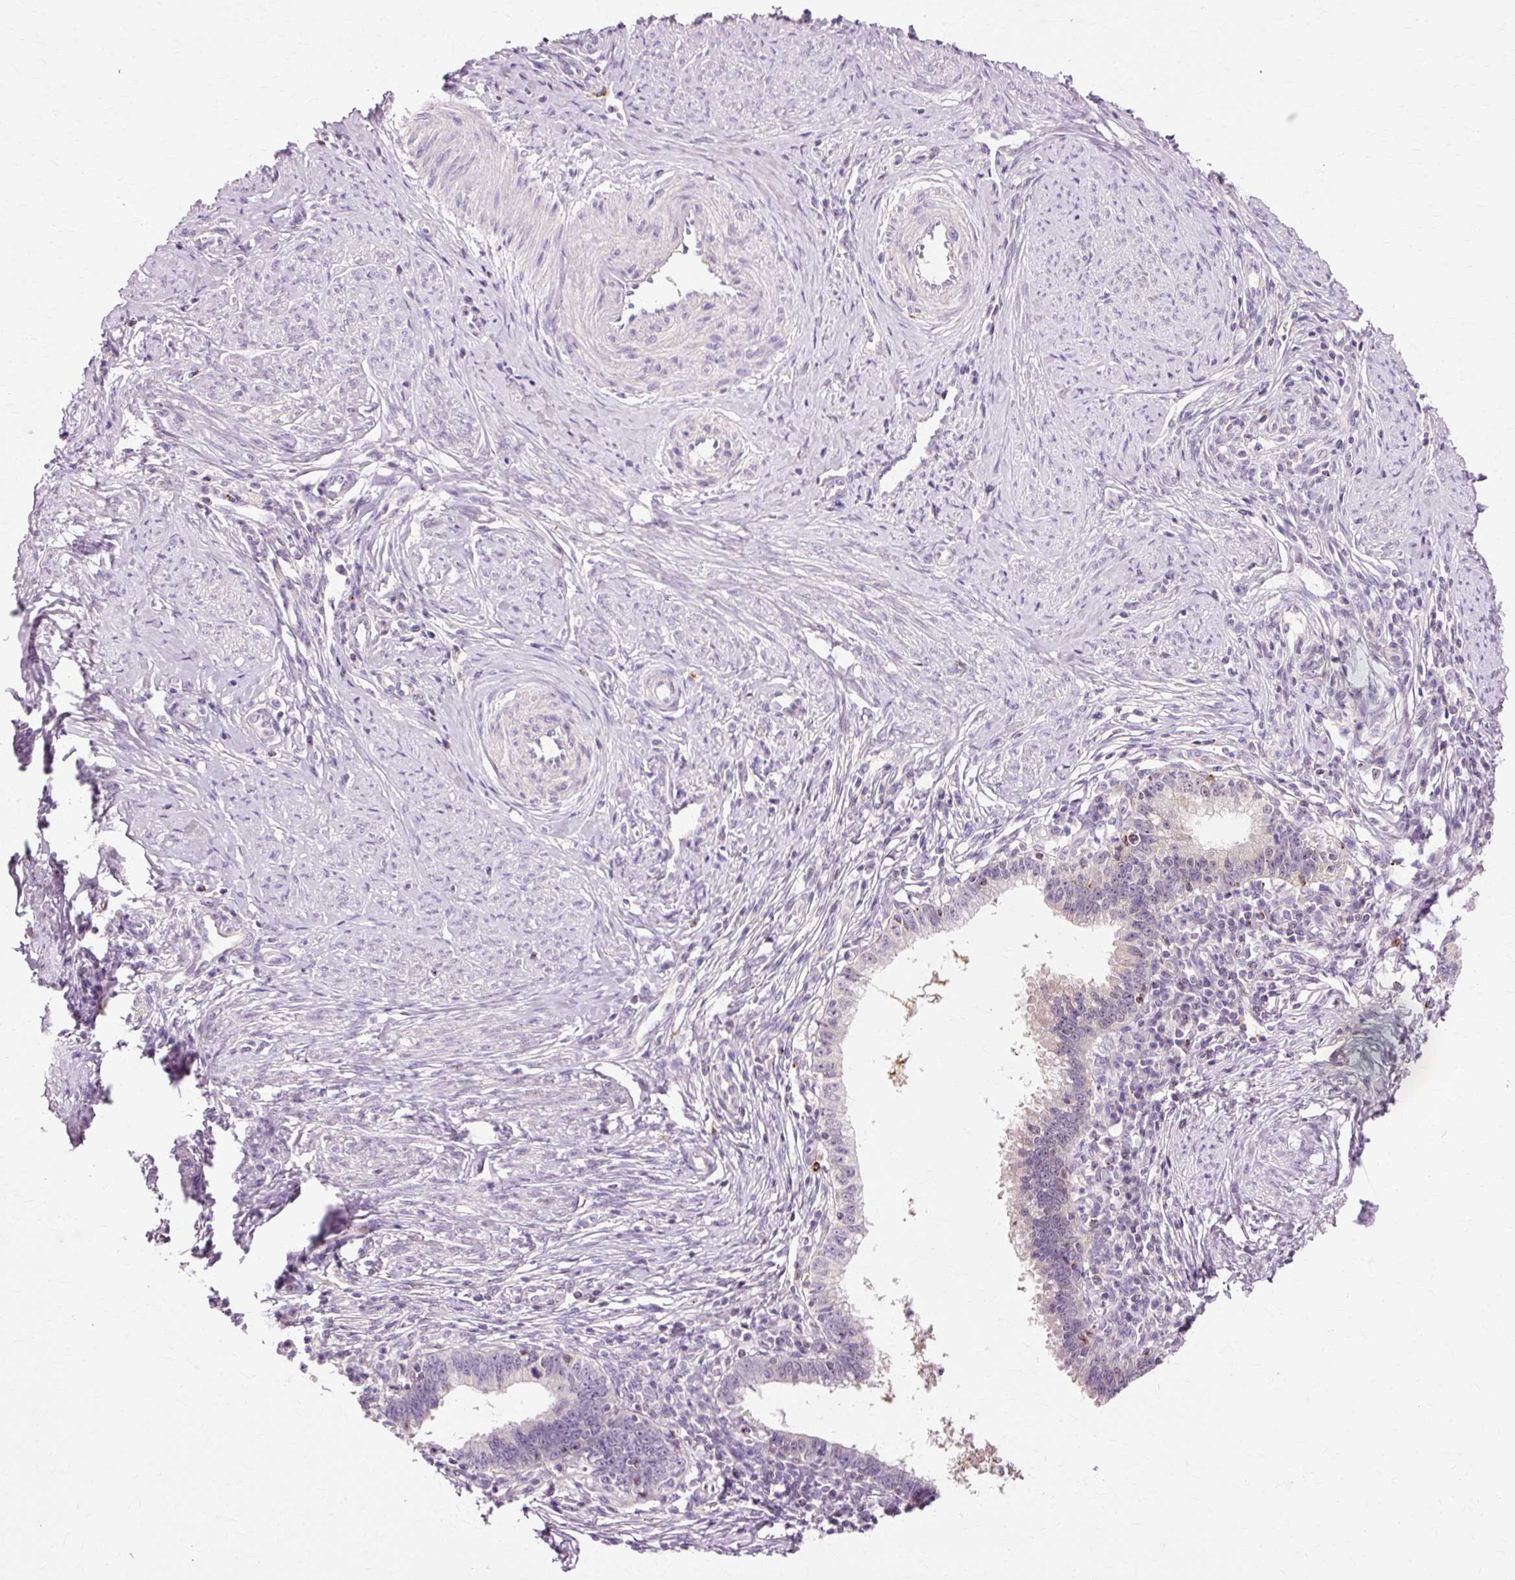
{"staining": {"intensity": "negative", "quantity": "none", "location": "none"}, "tissue": "cervical cancer", "cell_type": "Tumor cells", "image_type": "cancer", "snomed": [{"axis": "morphology", "description": "Adenocarcinoma, NOS"}, {"axis": "topography", "description": "Cervix"}], "caption": "The photomicrograph exhibits no staining of tumor cells in cervical adenocarcinoma.", "gene": "VN1R2", "patient": {"sex": "female", "age": 36}}